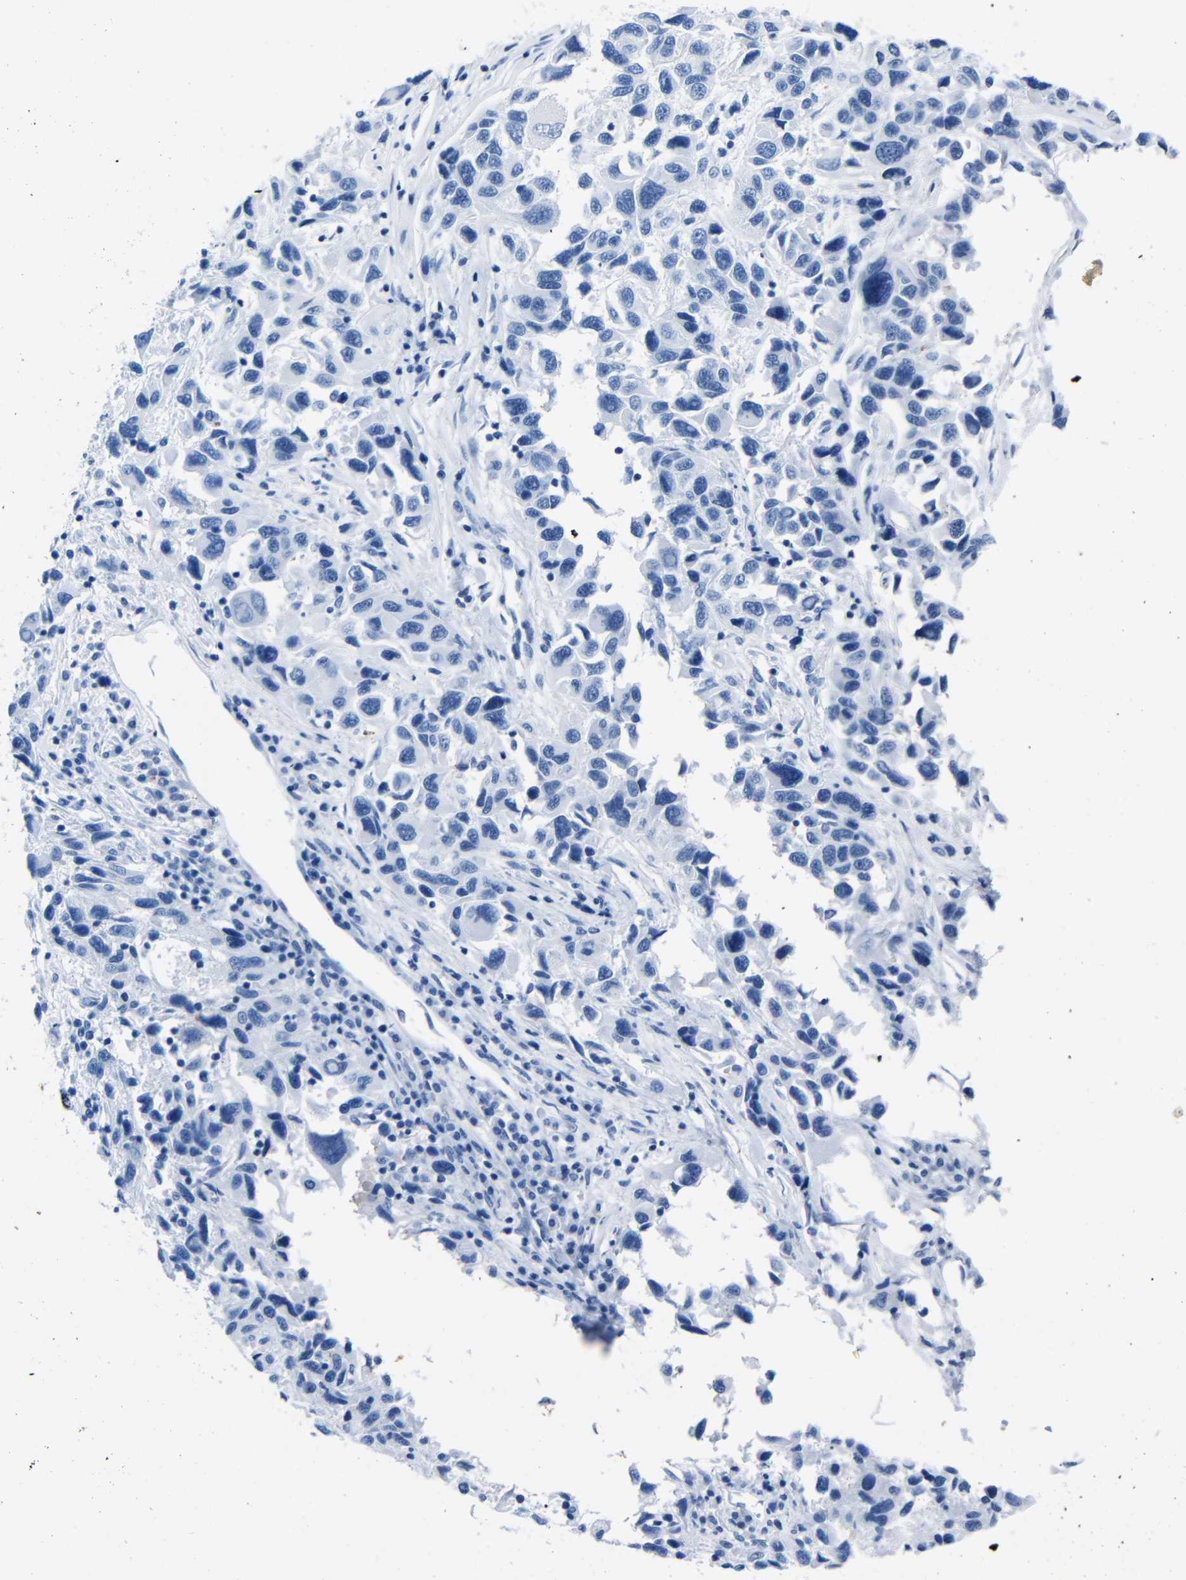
{"staining": {"intensity": "negative", "quantity": "none", "location": "none"}, "tissue": "melanoma", "cell_type": "Tumor cells", "image_type": "cancer", "snomed": [{"axis": "morphology", "description": "Malignant melanoma, NOS"}, {"axis": "topography", "description": "Skin"}], "caption": "IHC photomicrograph of neoplastic tissue: human melanoma stained with DAB (3,3'-diaminobenzidine) reveals no significant protein positivity in tumor cells.", "gene": "CLDN11", "patient": {"sex": "male", "age": 53}}